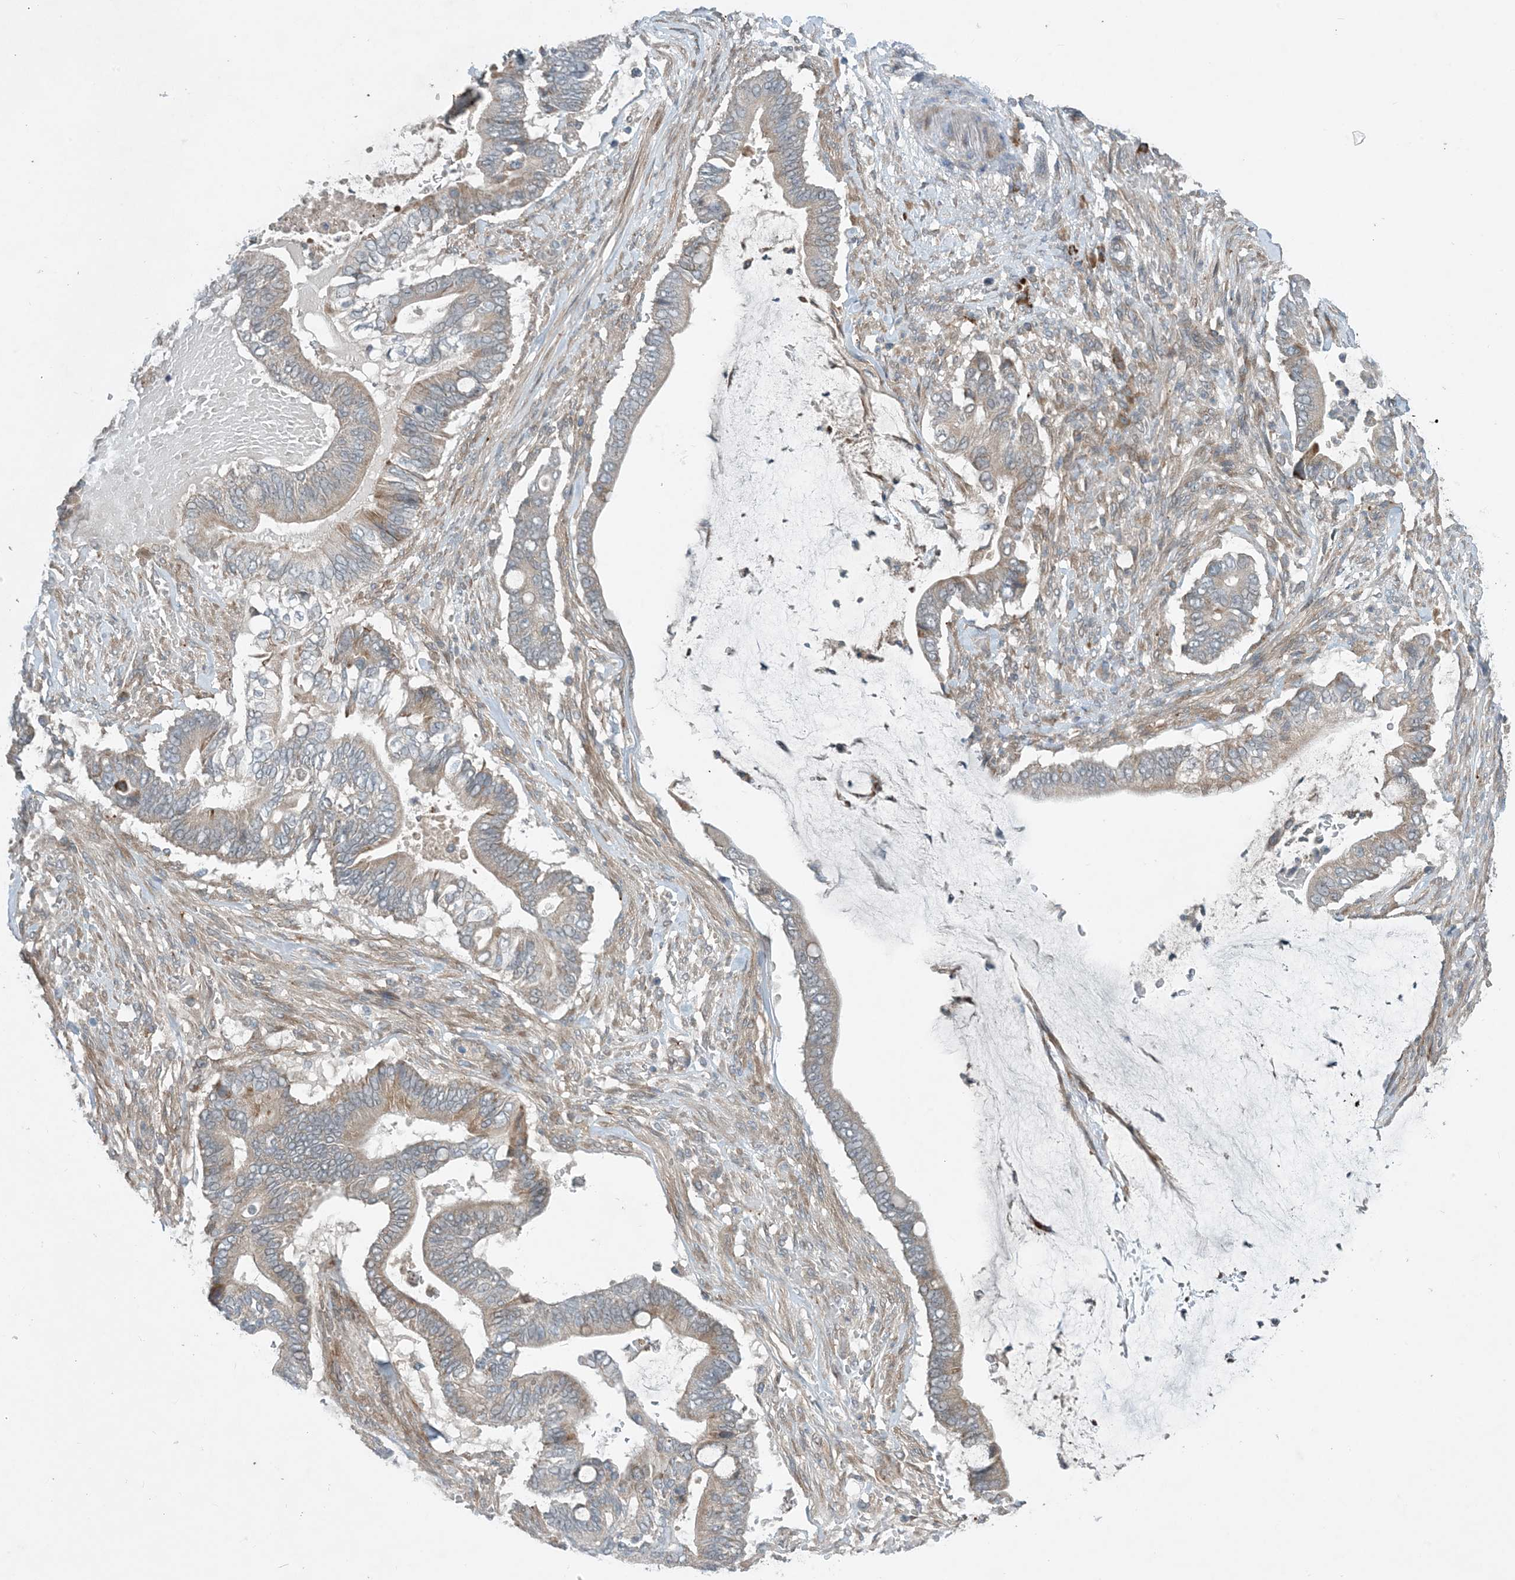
{"staining": {"intensity": "weak", "quantity": "<25%", "location": "cytoplasmic/membranous"}, "tissue": "pancreatic cancer", "cell_type": "Tumor cells", "image_type": "cancer", "snomed": [{"axis": "morphology", "description": "Adenocarcinoma, NOS"}, {"axis": "topography", "description": "Pancreas"}], "caption": "The immunohistochemistry (IHC) micrograph has no significant positivity in tumor cells of pancreatic cancer (adenocarcinoma) tissue.", "gene": "PHOSPHO2", "patient": {"sex": "male", "age": 68}}